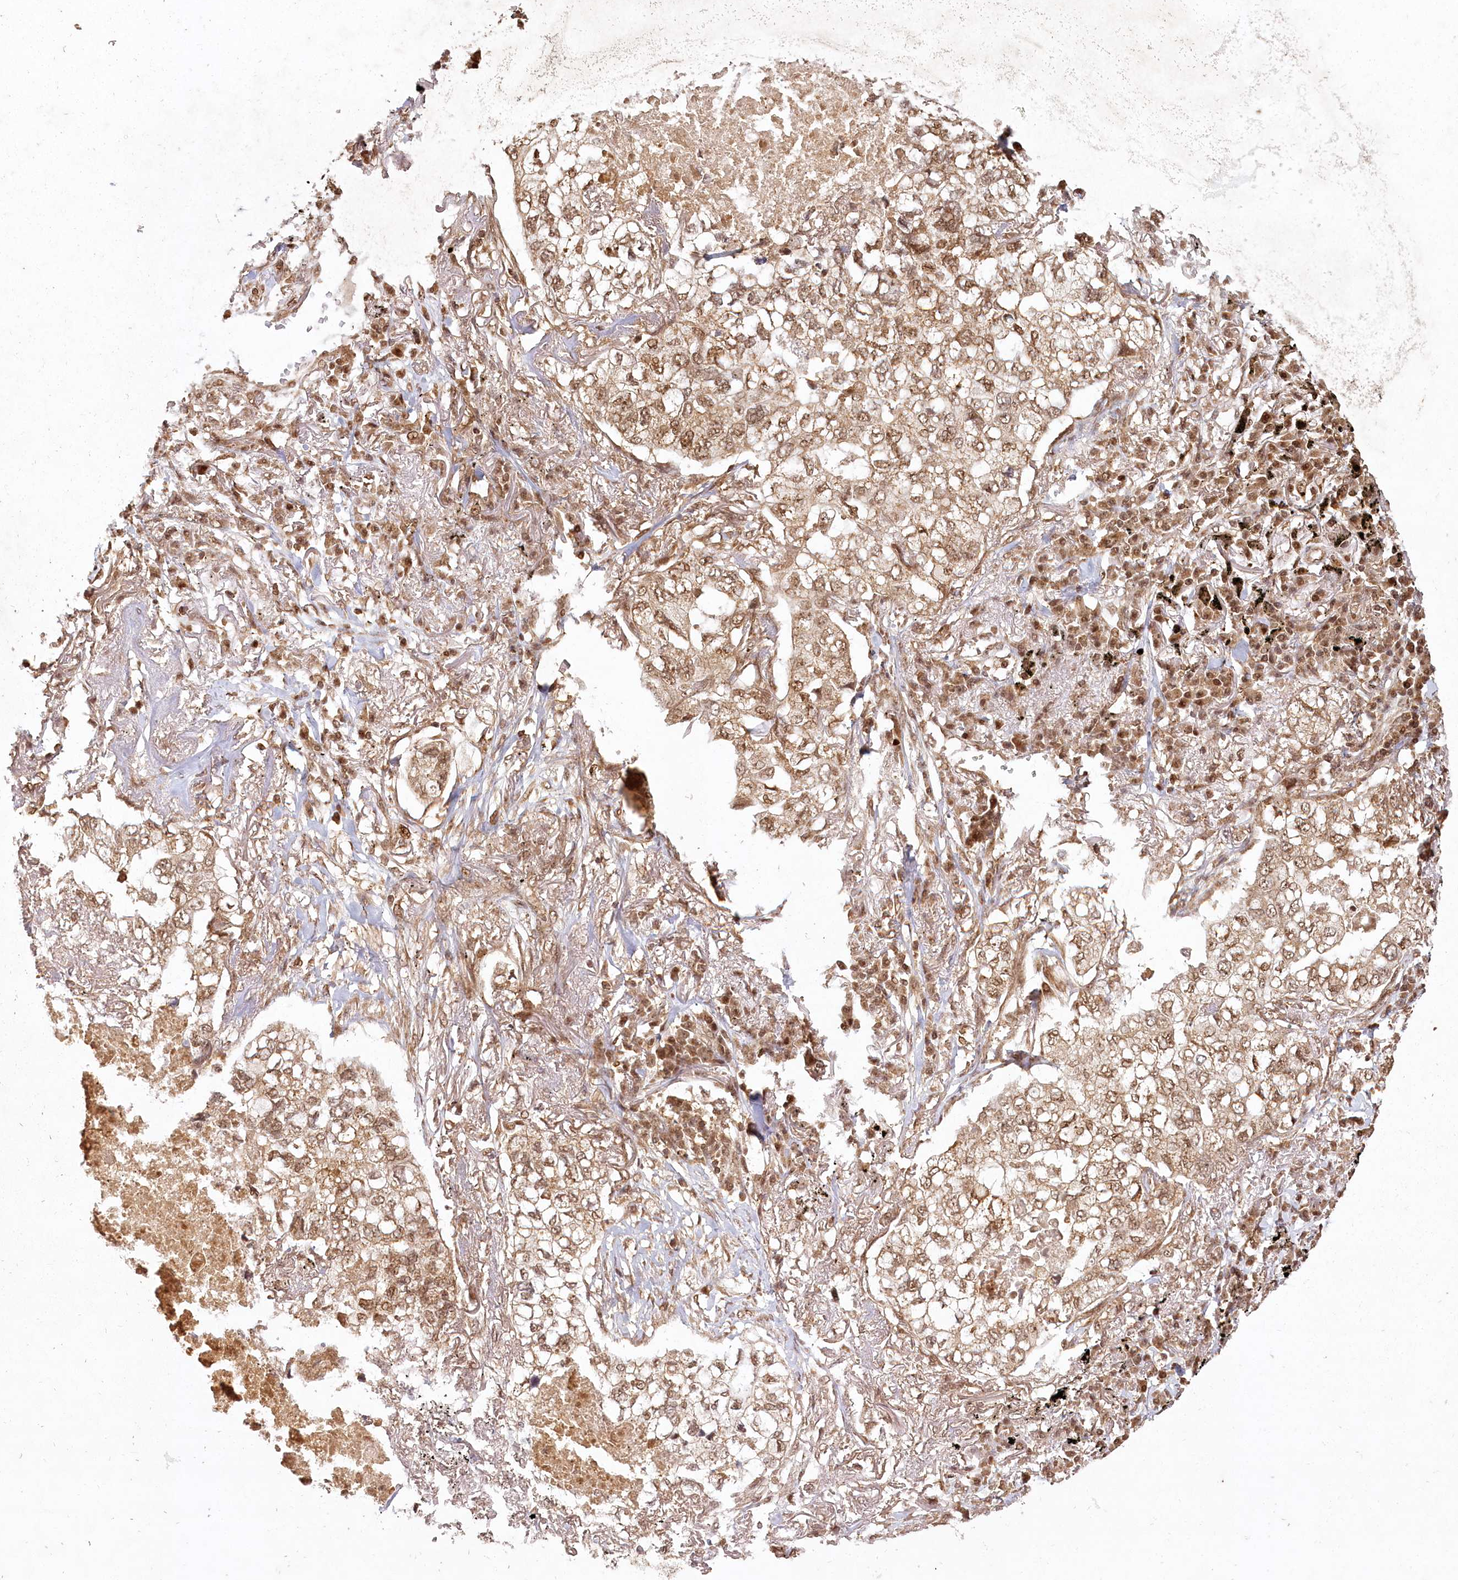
{"staining": {"intensity": "moderate", "quantity": ">75%", "location": "cytoplasmic/membranous,nuclear"}, "tissue": "lung cancer", "cell_type": "Tumor cells", "image_type": "cancer", "snomed": [{"axis": "morphology", "description": "Adenocarcinoma, NOS"}, {"axis": "topography", "description": "Lung"}], "caption": "Lung cancer (adenocarcinoma) was stained to show a protein in brown. There is medium levels of moderate cytoplasmic/membranous and nuclear expression in about >75% of tumor cells.", "gene": "MICU1", "patient": {"sex": "male", "age": 65}}